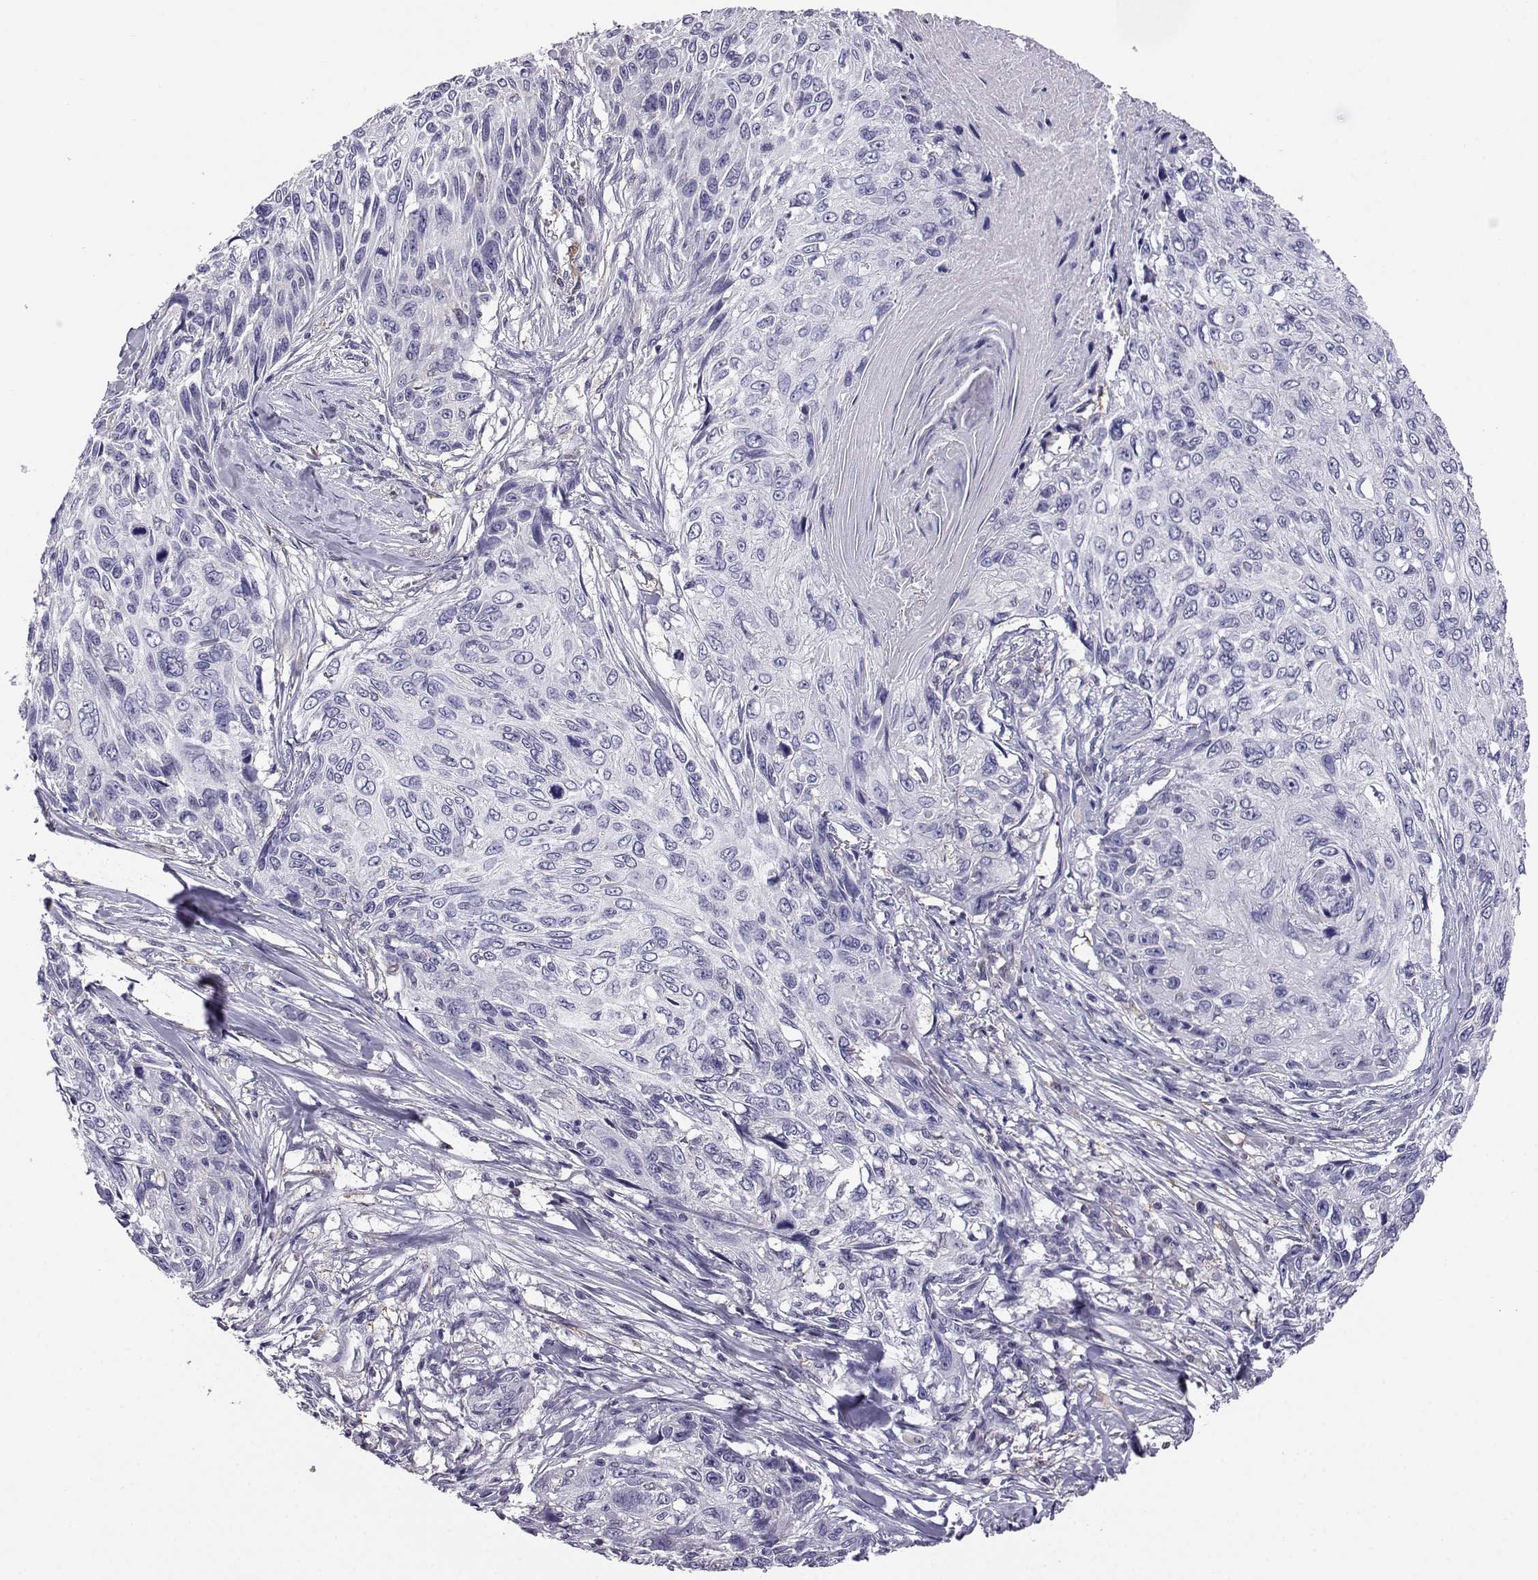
{"staining": {"intensity": "negative", "quantity": "none", "location": "none"}, "tissue": "skin cancer", "cell_type": "Tumor cells", "image_type": "cancer", "snomed": [{"axis": "morphology", "description": "Squamous cell carcinoma, NOS"}, {"axis": "topography", "description": "Skin"}], "caption": "Immunohistochemical staining of skin squamous cell carcinoma demonstrates no significant expression in tumor cells. (DAB immunohistochemistry (IHC), high magnification).", "gene": "AKR1B1", "patient": {"sex": "male", "age": 92}}